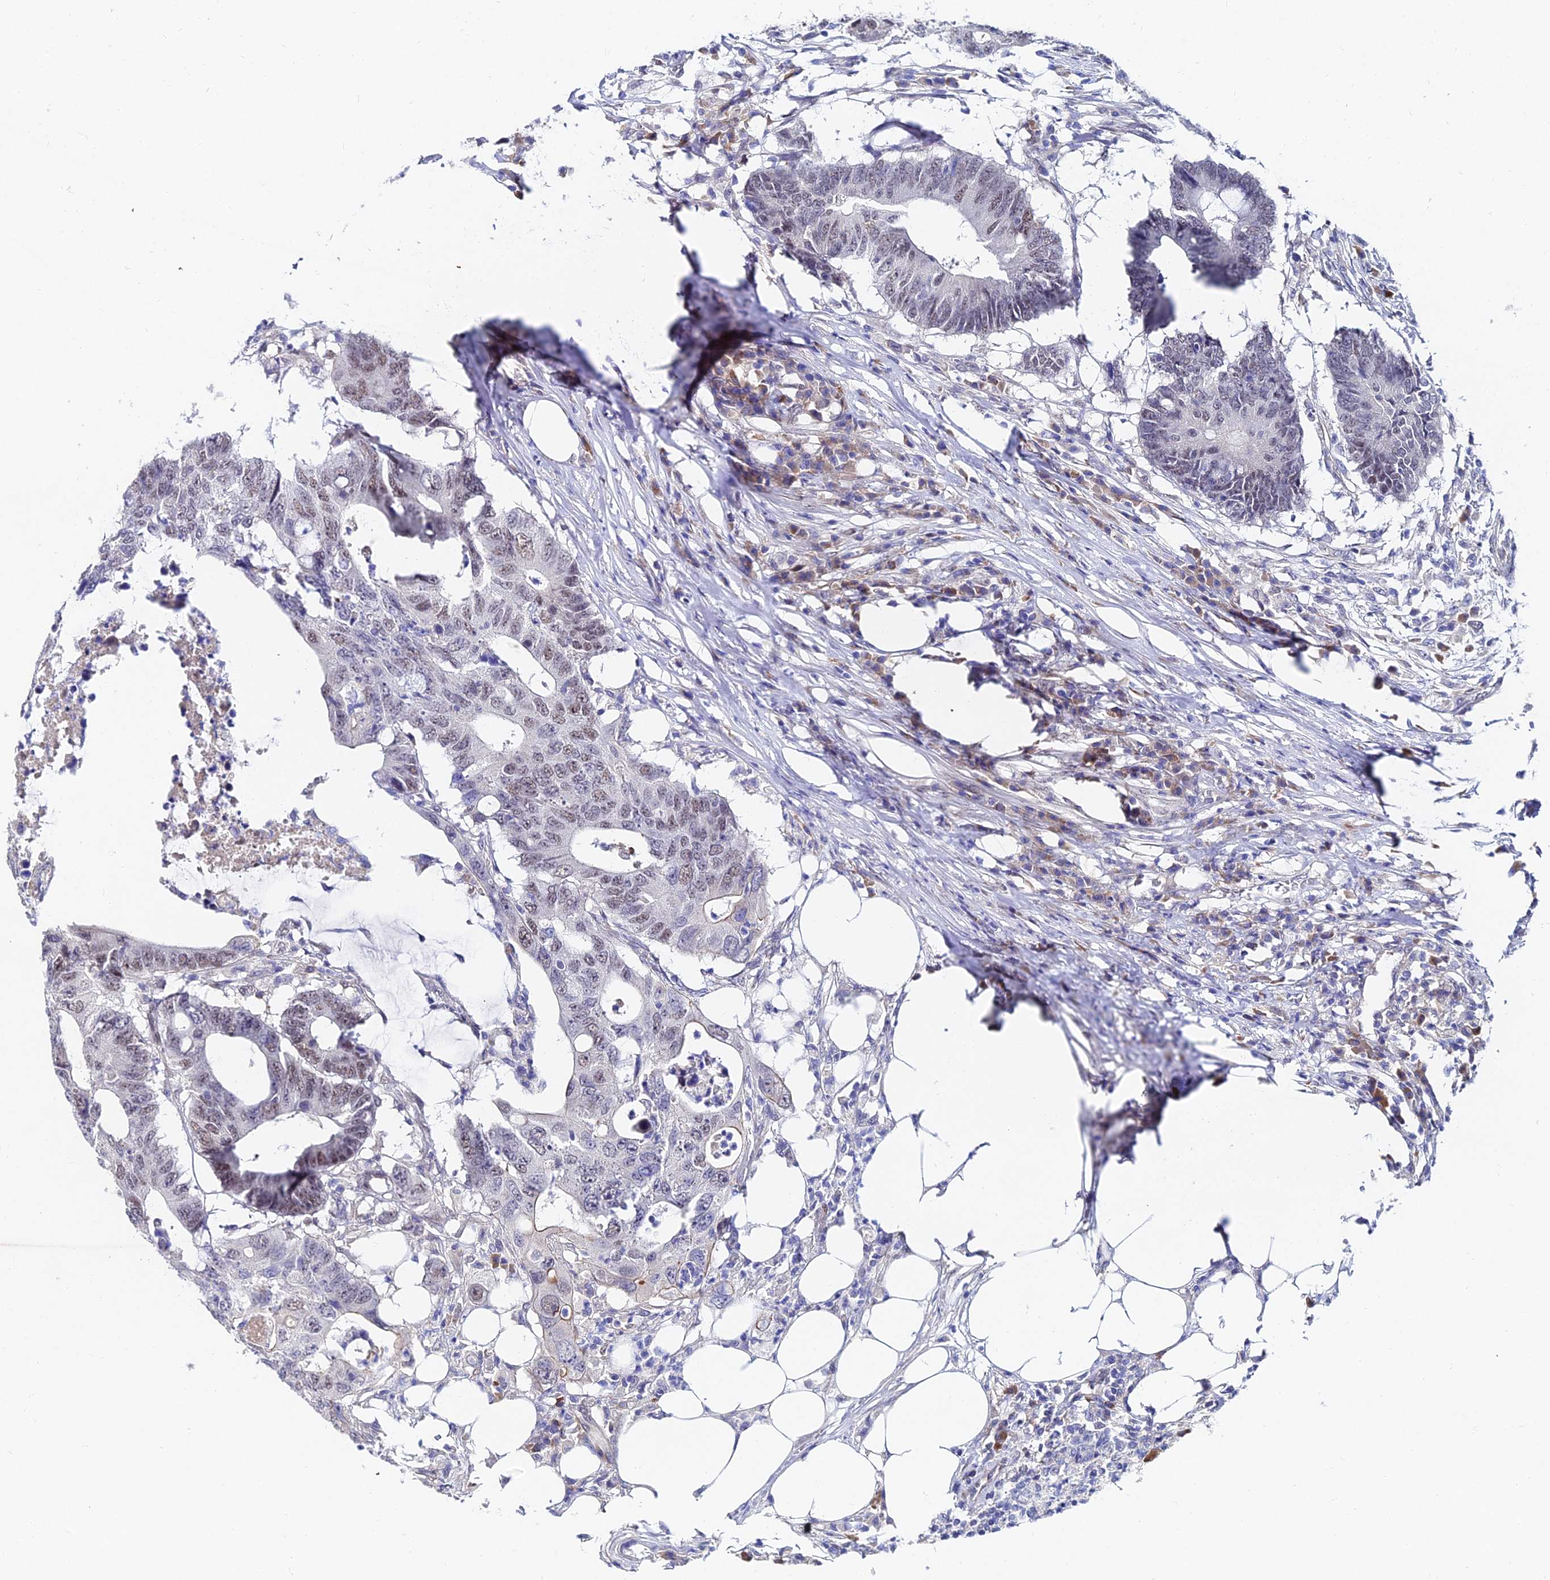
{"staining": {"intensity": "weak", "quantity": "25%-75%", "location": "nuclear"}, "tissue": "colorectal cancer", "cell_type": "Tumor cells", "image_type": "cancer", "snomed": [{"axis": "morphology", "description": "Adenocarcinoma, NOS"}, {"axis": "topography", "description": "Colon"}], "caption": "IHC histopathology image of colorectal cancer (adenocarcinoma) stained for a protein (brown), which demonstrates low levels of weak nuclear staining in about 25%-75% of tumor cells.", "gene": "TRIM24", "patient": {"sex": "male", "age": 71}}